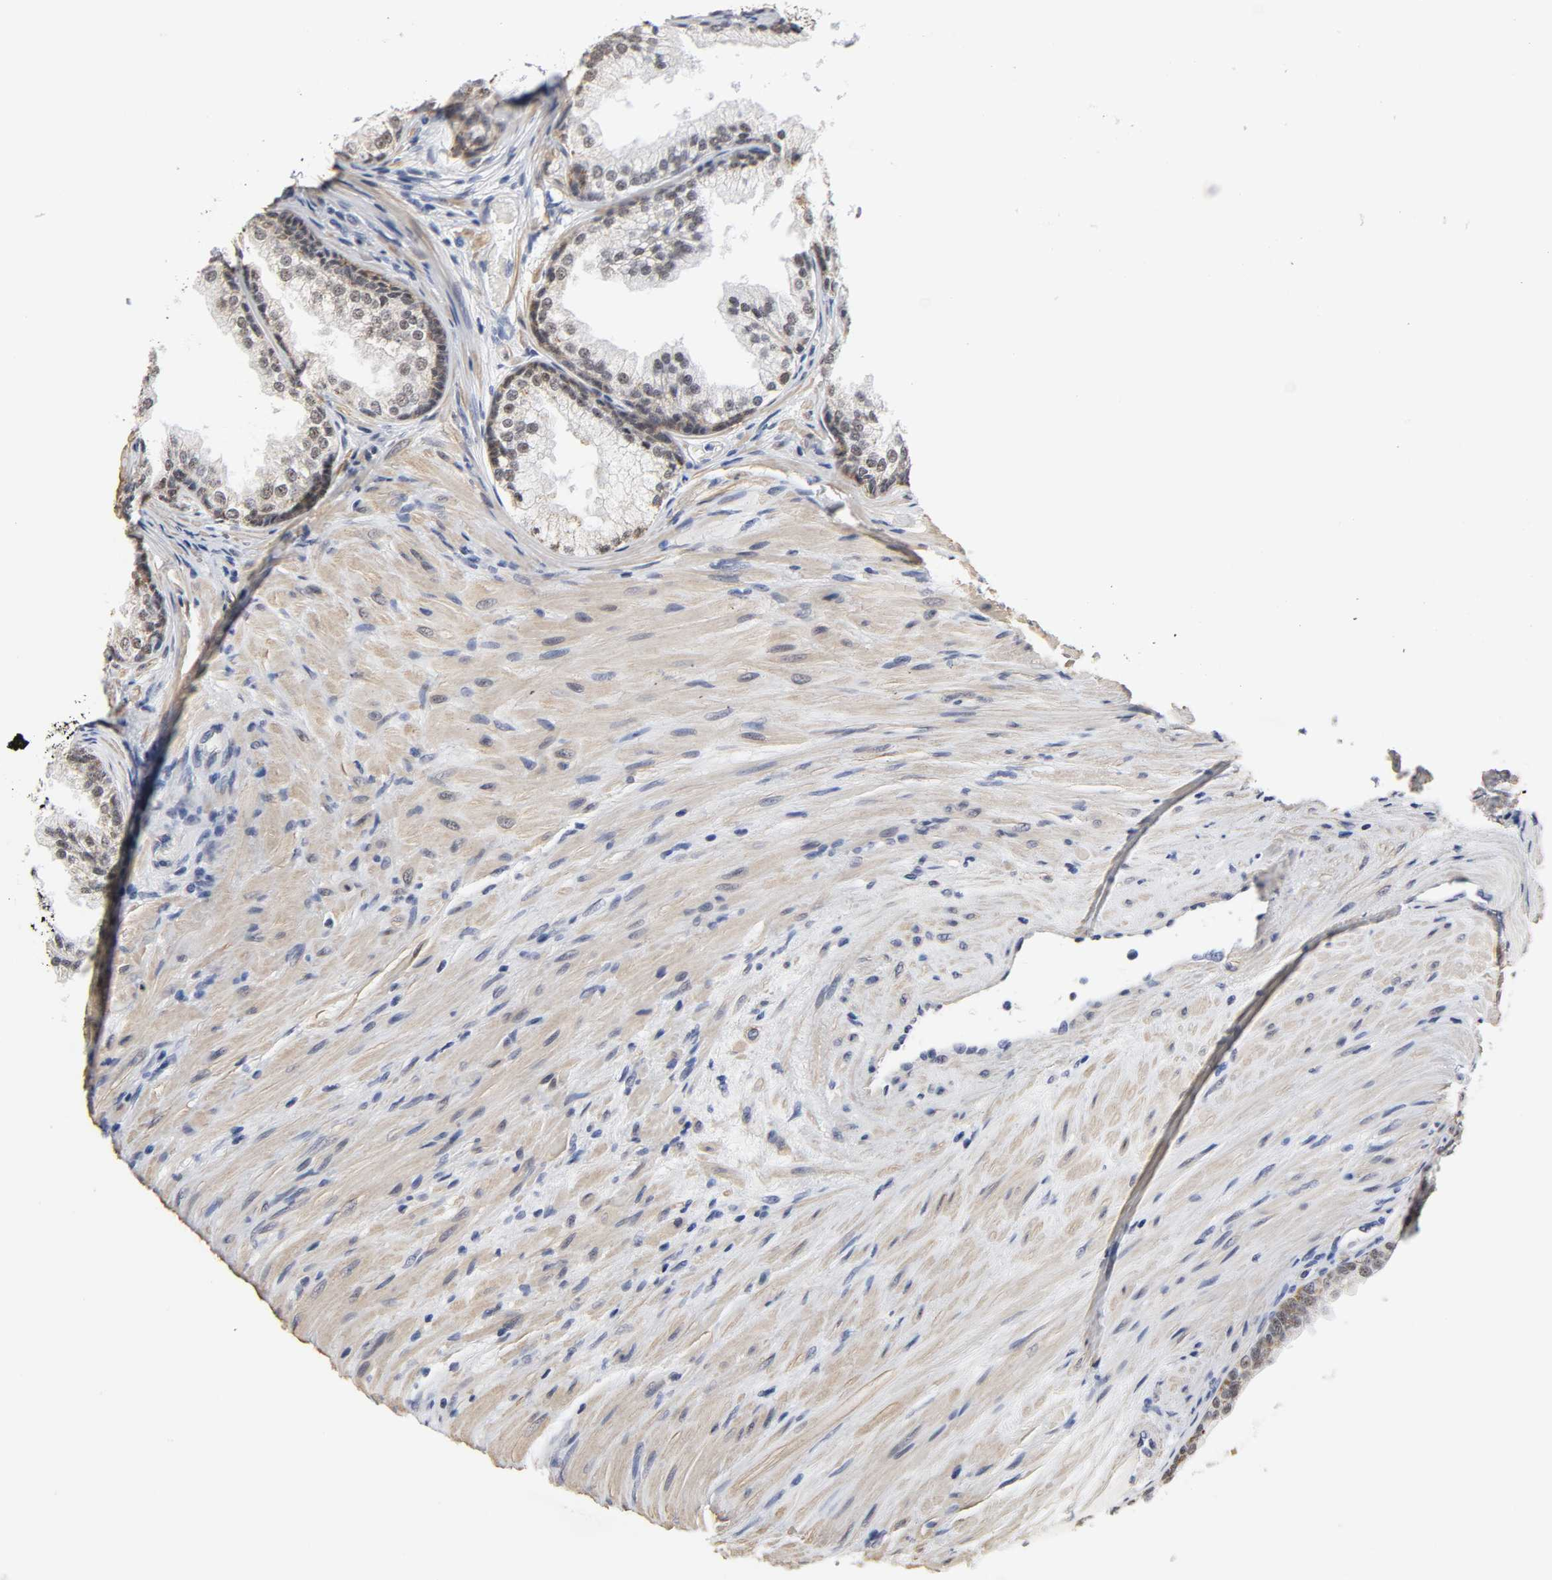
{"staining": {"intensity": "strong", "quantity": ">75%", "location": "nuclear"}, "tissue": "prostate", "cell_type": "Glandular cells", "image_type": "normal", "snomed": [{"axis": "morphology", "description": "Normal tissue, NOS"}, {"axis": "topography", "description": "Prostate"}], "caption": "Brown immunohistochemical staining in normal human prostate exhibits strong nuclear positivity in about >75% of glandular cells.", "gene": "GRHL2", "patient": {"sex": "male", "age": 76}}